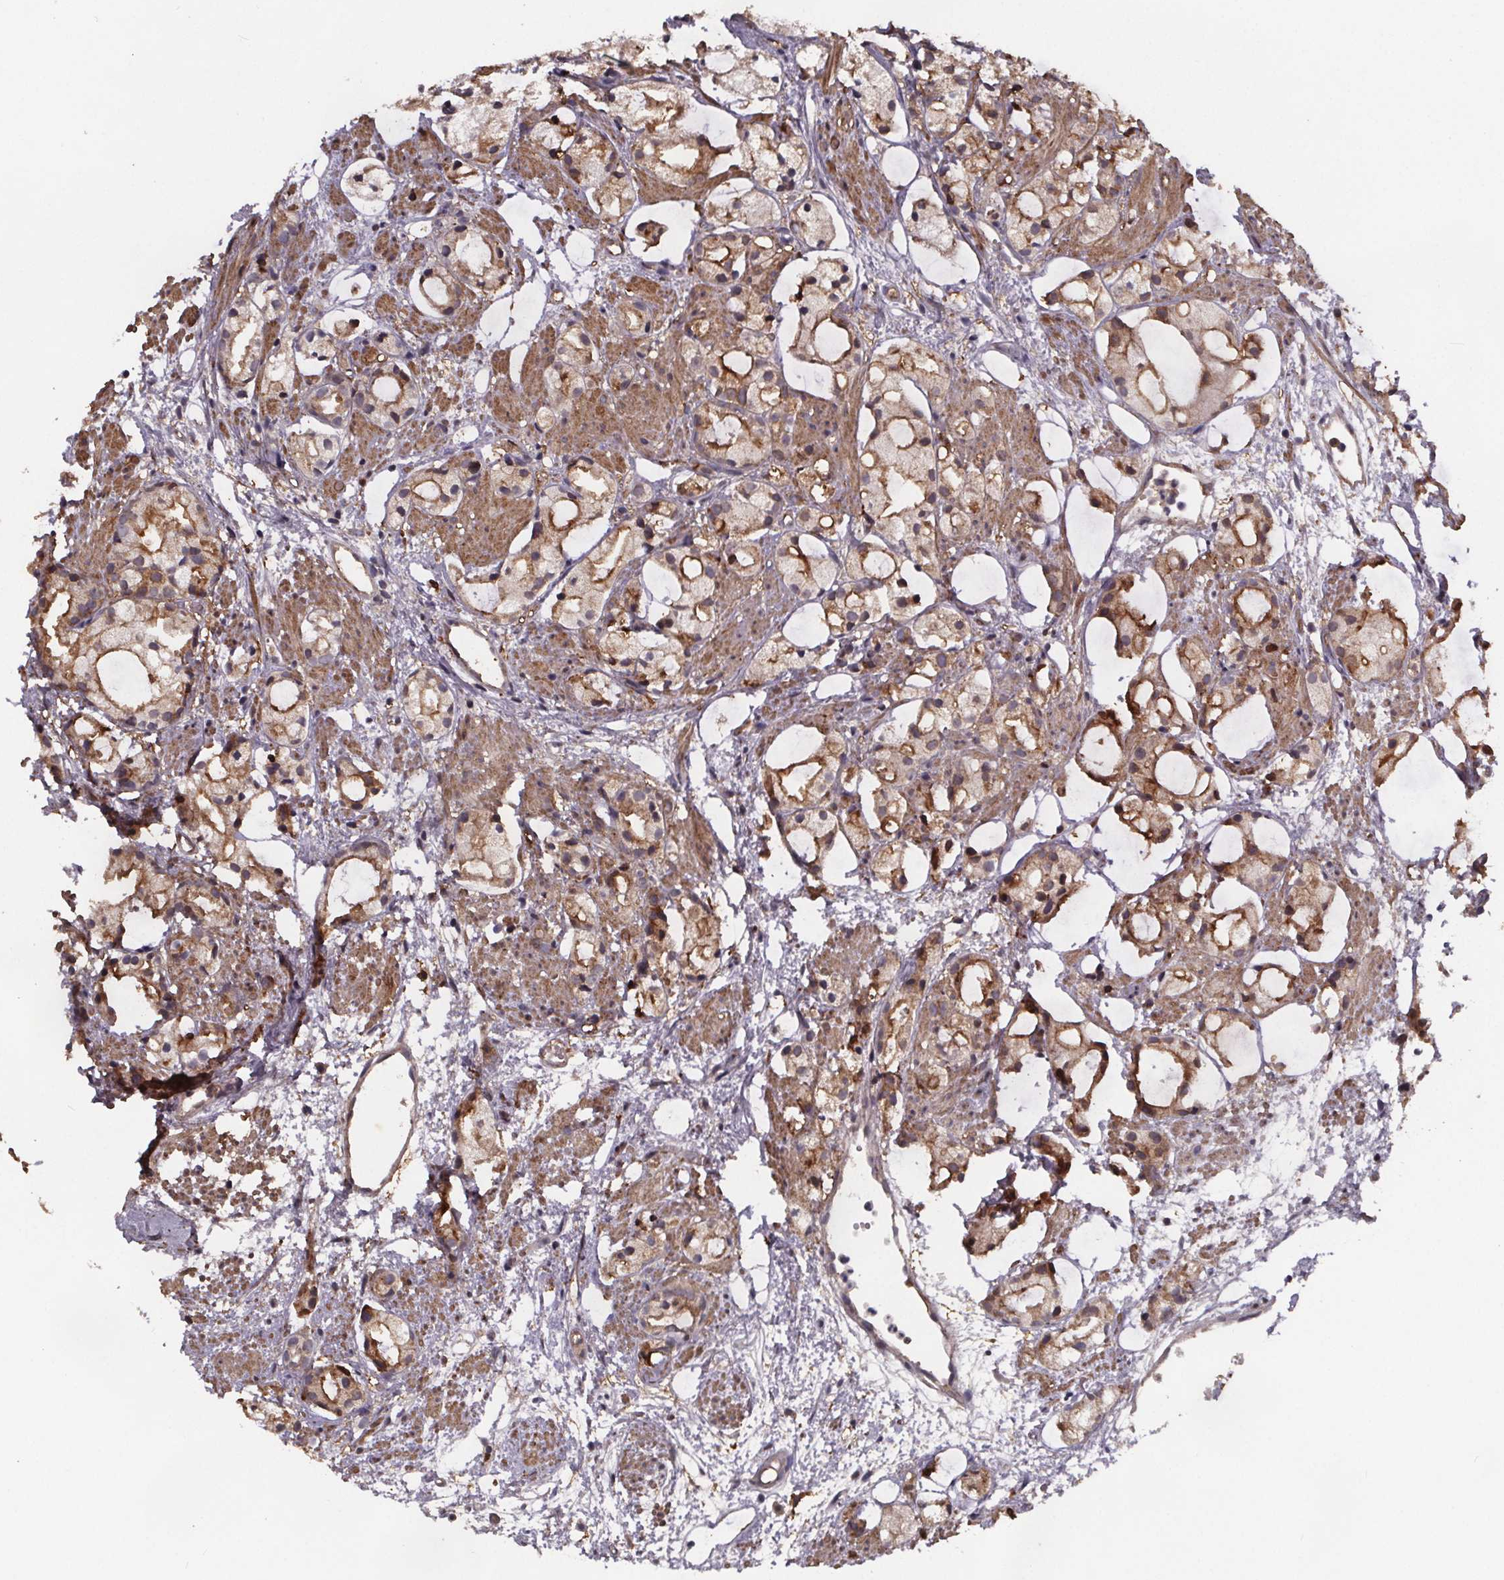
{"staining": {"intensity": "moderate", "quantity": "25%-75%", "location": "cytoplasmic/membranous"}, "tissue": "prostate cancer", "cell_type": "Tumor cells", "image_type": "cancer", "snomed": [{"axis": "morphology", "description": "Adenocarcinoma, High grade"}, {"axis": "topography", "description": "Prostate"}], "caption": "High-grade adenocarcinoma (prostate) tissue demonstrates moderate cytoplasmic/membranous staining in approximately 25%-75% of tumor cells (Brightfield microscopy of DAB IHC at high magnification).", "gene": "FASTKD3", "patient": {"sex": "male", "age": 85}}